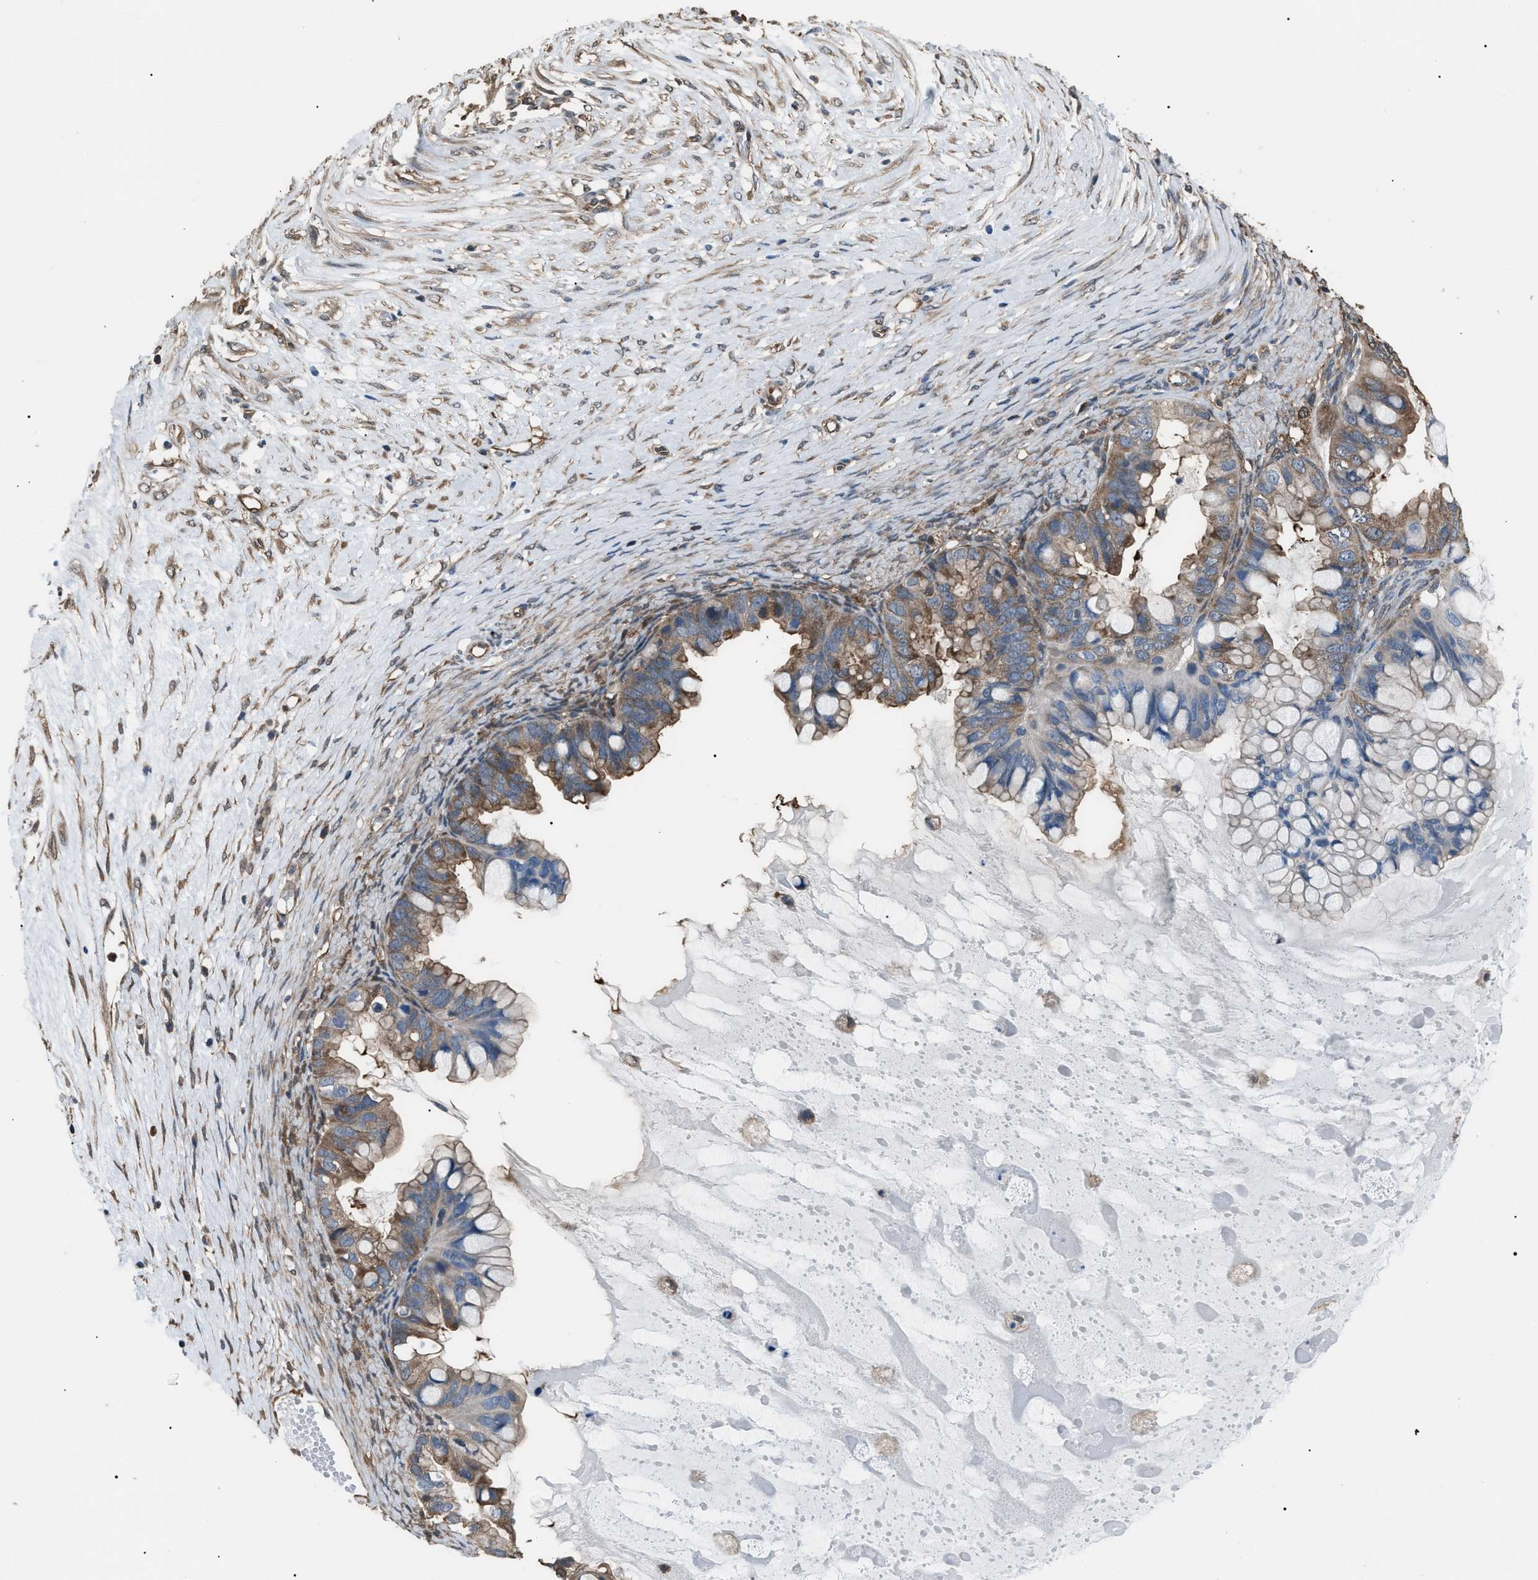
{"staining": {"intensity": "weak", "quantity": "25%-75%", "location": "cytoplasmic/membranous"}, "tissue": "ovarian cancer", "cell_type": "Tumor cells", "image_type": "cancer", "snomed": [{"axis": "morphology", "description": "Cystadenocarcinoma, mucinous, NOS"}, {"axis": "topography", "description": "Ovary"}], "caption": "The histopathology image exhibits immunohistochemical staining of ovarian cancer (mucinous cystadenocarcinoma). There is weak cytoplasmic/membranous staining is identified in approximately 25%-75% of tumor cells.", "gene": "PDCD5", "patient": {"sex": "female", "age": 80}}